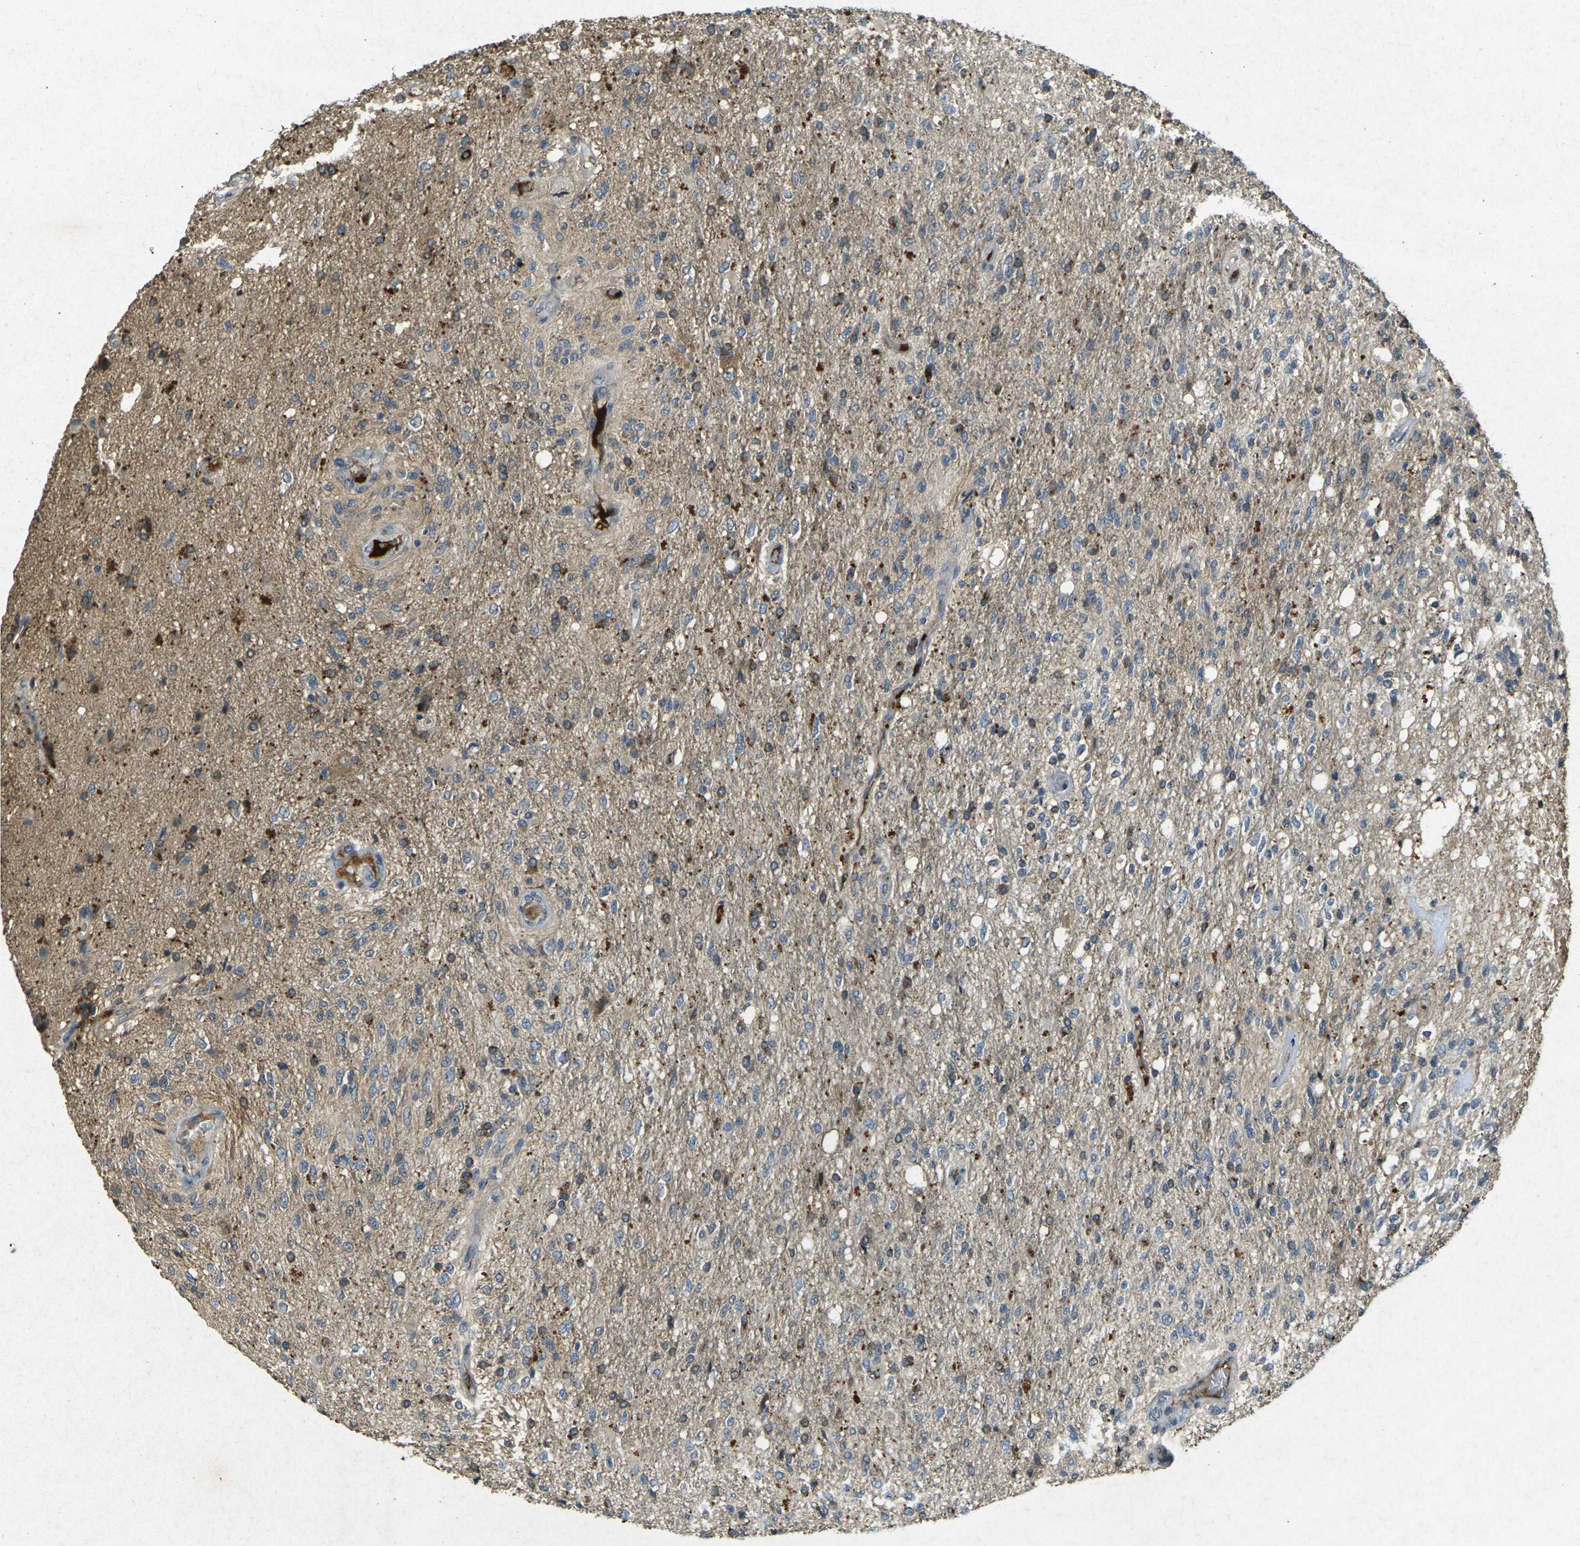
{"staining": {"intensity": "moderate", "quantity": "<25%", "location": "cytoplasmic/membranous"}, "tissue": "glioma", "cell_type": "Tumor cells", "image_type": "cancer", "snomed": [{"axis": "morphology", "description": "Normal tissue, NOS"}, {"axis": "morphology", "description": "Glioma, malignant, High grade"}, {"axis": "topography", "description": "Cerebral cortex"}], "caption": "Protein analysis of glioma tissue exhibits moderate cytoplasmic/membranous positivity in approximately <25% of tumor cells.", "gene": "RGMA", "patient": {"sex": "male", "age": 77}}